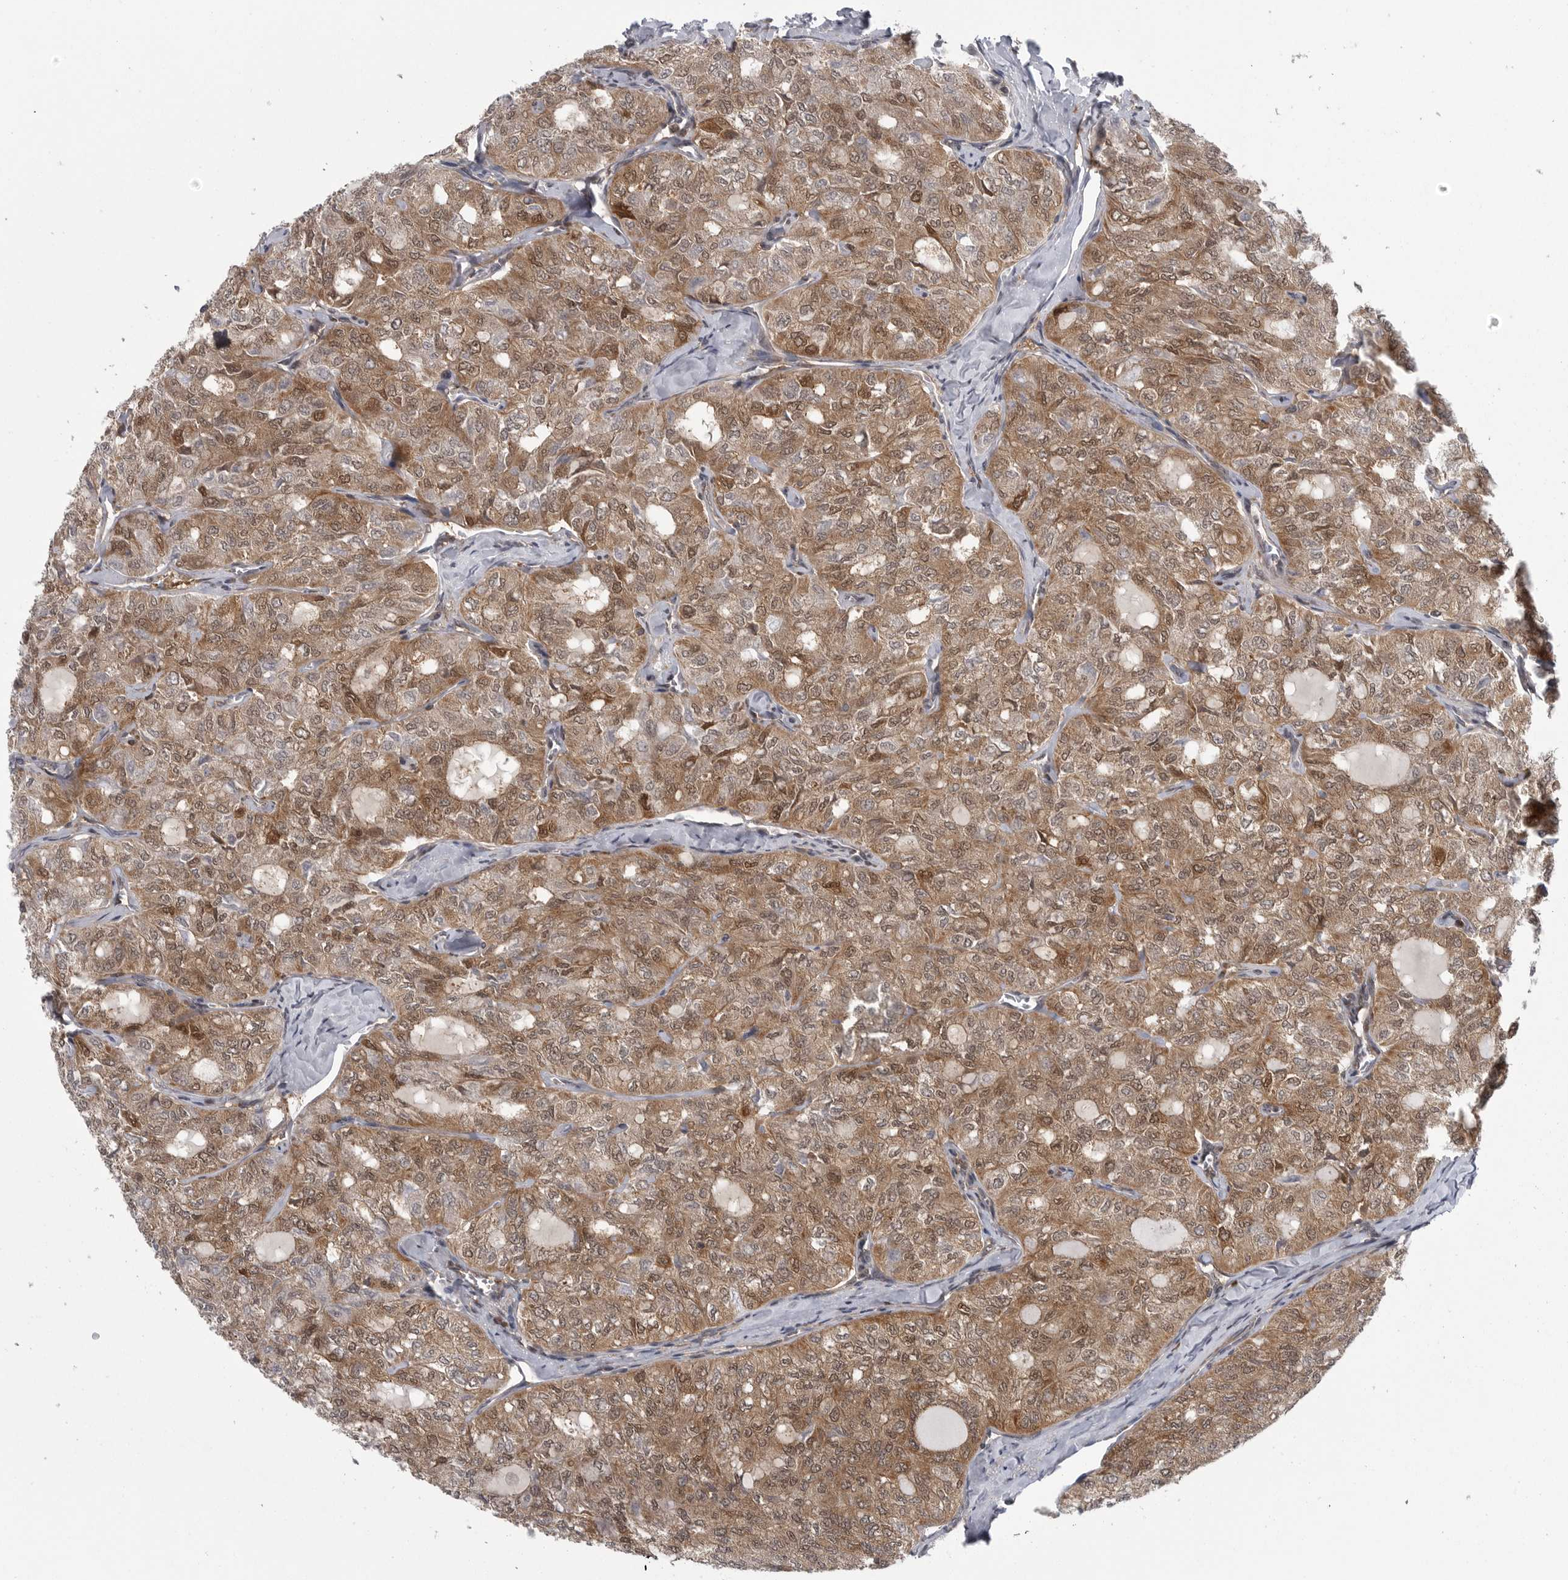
{"staining": {"intensity": "moderate", "quantity": ">75%", "location": "cytoplasmic/membranous,nuclear"}, "tissue": "thyroid cancer", "cell_type": "Tumor cells", "image_type": "cancer", "snomed": [{"axis": "morphology", "description": "Follicular adenoma carcinoma, NOS"}, {"axis": "topography", "description": "Thyroid gland"}], "caption": "Immunohistochemistry (IHC) micrograph of thyroid follicular adenoma carcinoma stained for a protein (brown), which demonstrates medium levels of moderate cytoplasmic/membranous and nuclear staining in about >75% of tumor cells.", "gene": "CACYBP", "patient": {"sex": "male", "age": 75}}